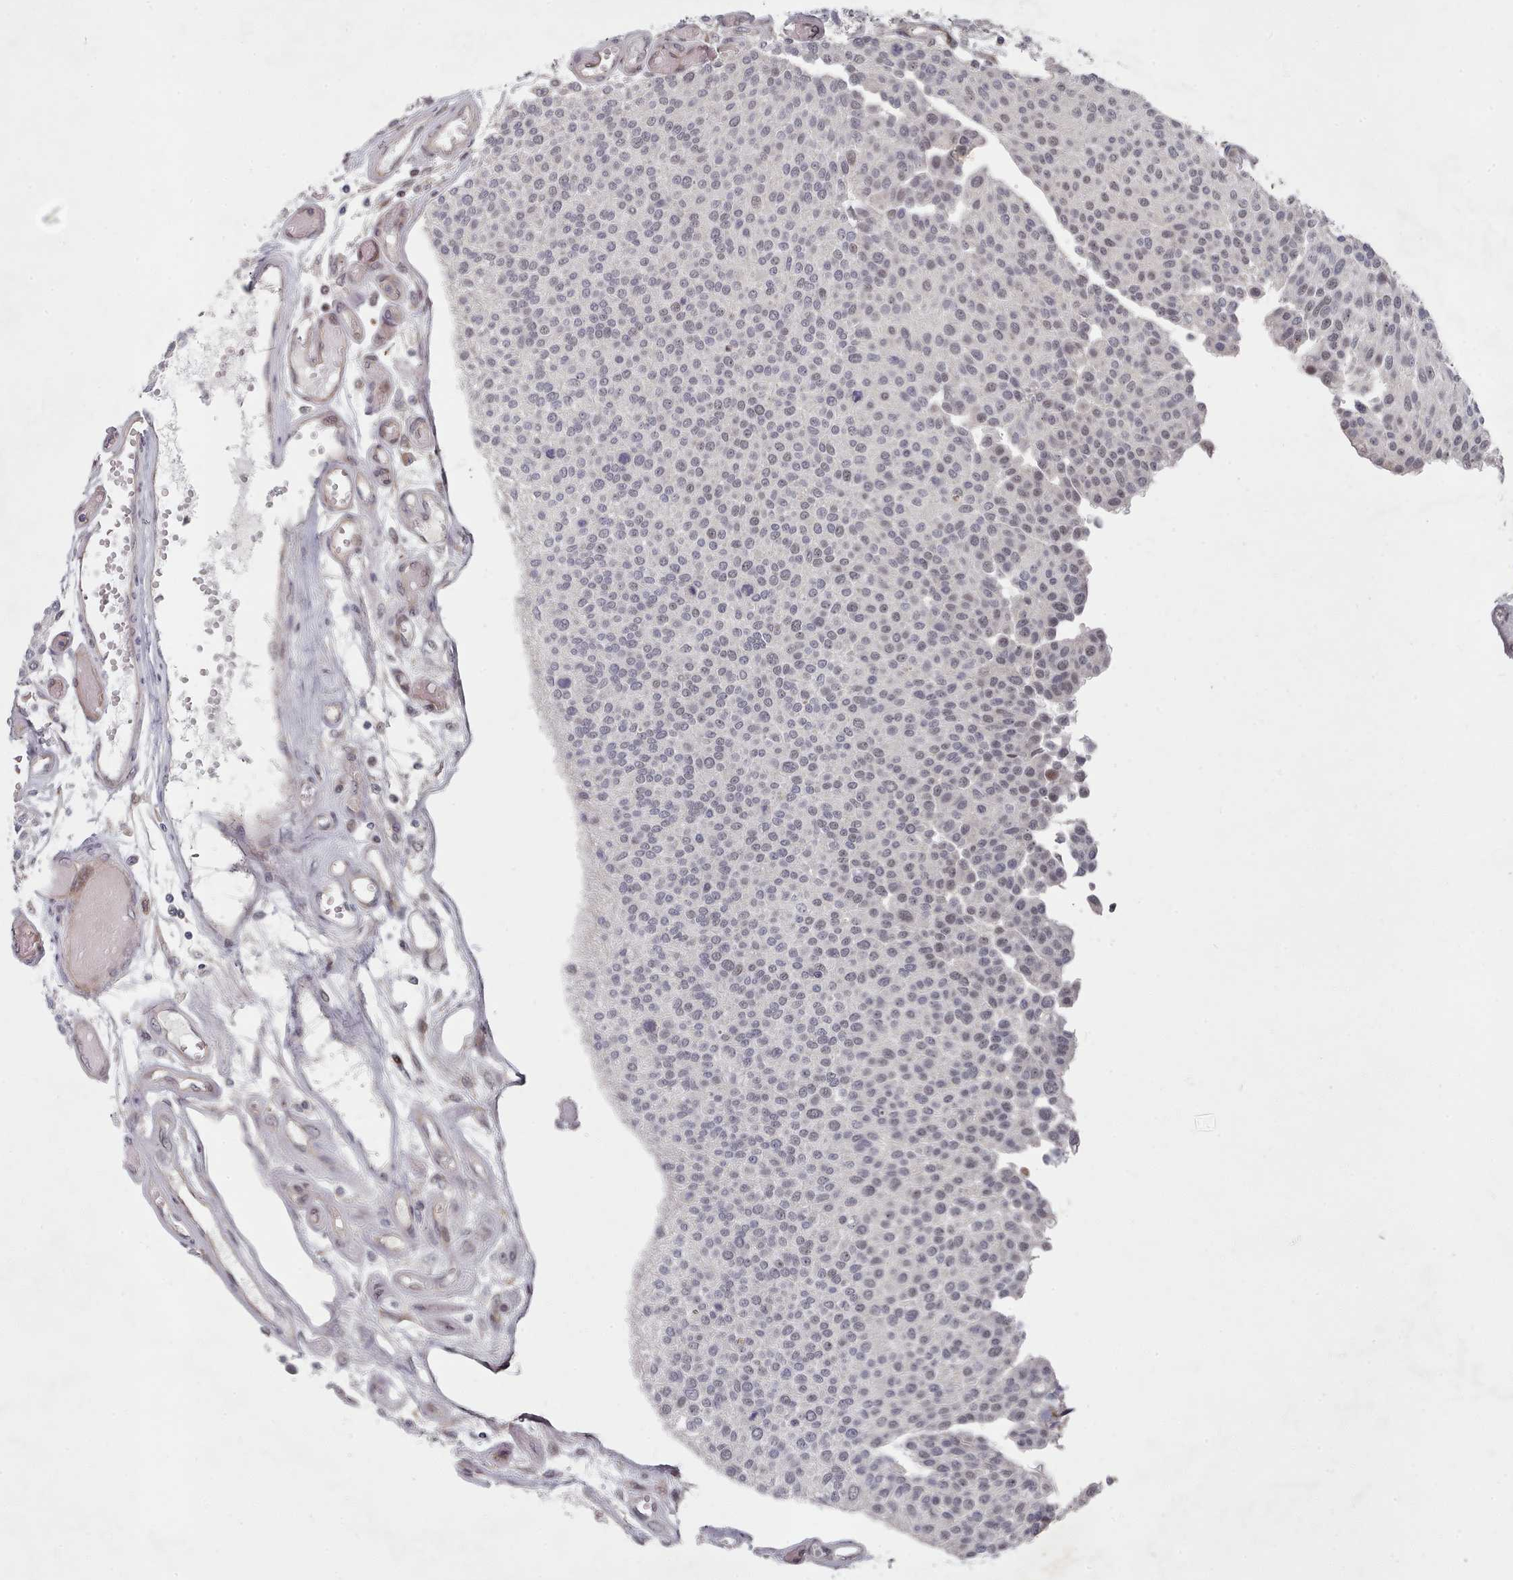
{"staining": {"intensity": "negative", "quantity": "none", "location": "none"}, "tissue": "urothelial cancer", "cell_type": "Tumor cells", "image_type": "cancer", "snomed": [{"axis": "morphology", "description": "Urothelial carcinoma, NOS"}, {"axis": "topography", "description": "Urinary bladder"}], "caption": "Transitional cell carcinoma was stained to show a protein in brown. There is no significant positivity in tumor cells.", "gene": "CPSF4", "patient": {"sex": "male", "age": 55}}